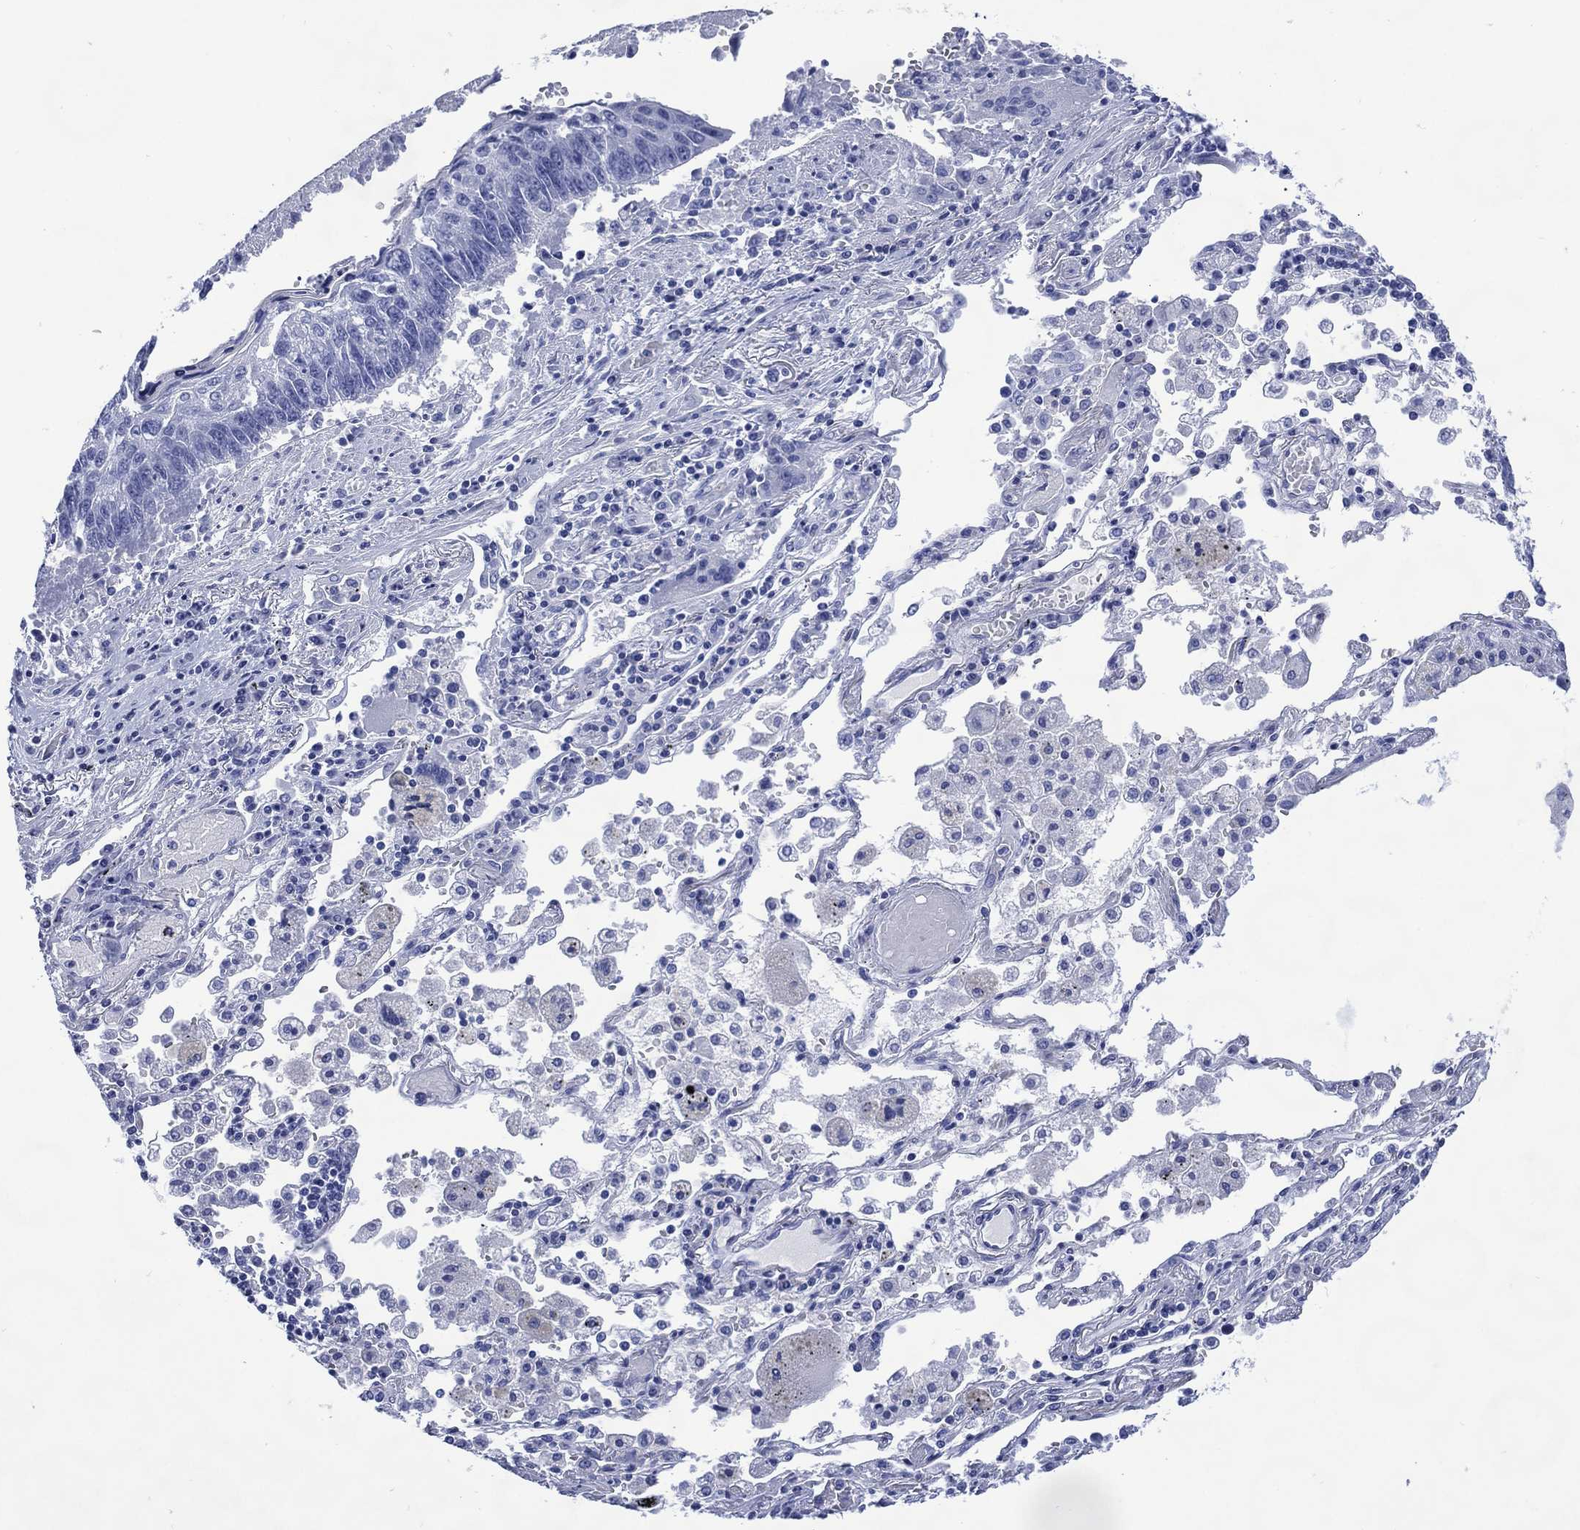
{"staining": {"intensity": "negative", "quantity": "none", "location": "none"}, "tissue": "lung cancer", "cell_type": "Tumor cells", "image_type": "cancer", "snomed": [{"axis": "morphology", "description": "Squamous cell carcinoma, NOS"}, {"axis": "topography", "description": "Lung"}], "caption": "Human lung cancer (squamous cell carcinoma) stained for a protein using immunohistochemistry (IHC) exhibits no expression in tumor cells.", "gene": "SHCBP1L", "patient": {"sex": "male", "age": 73}}